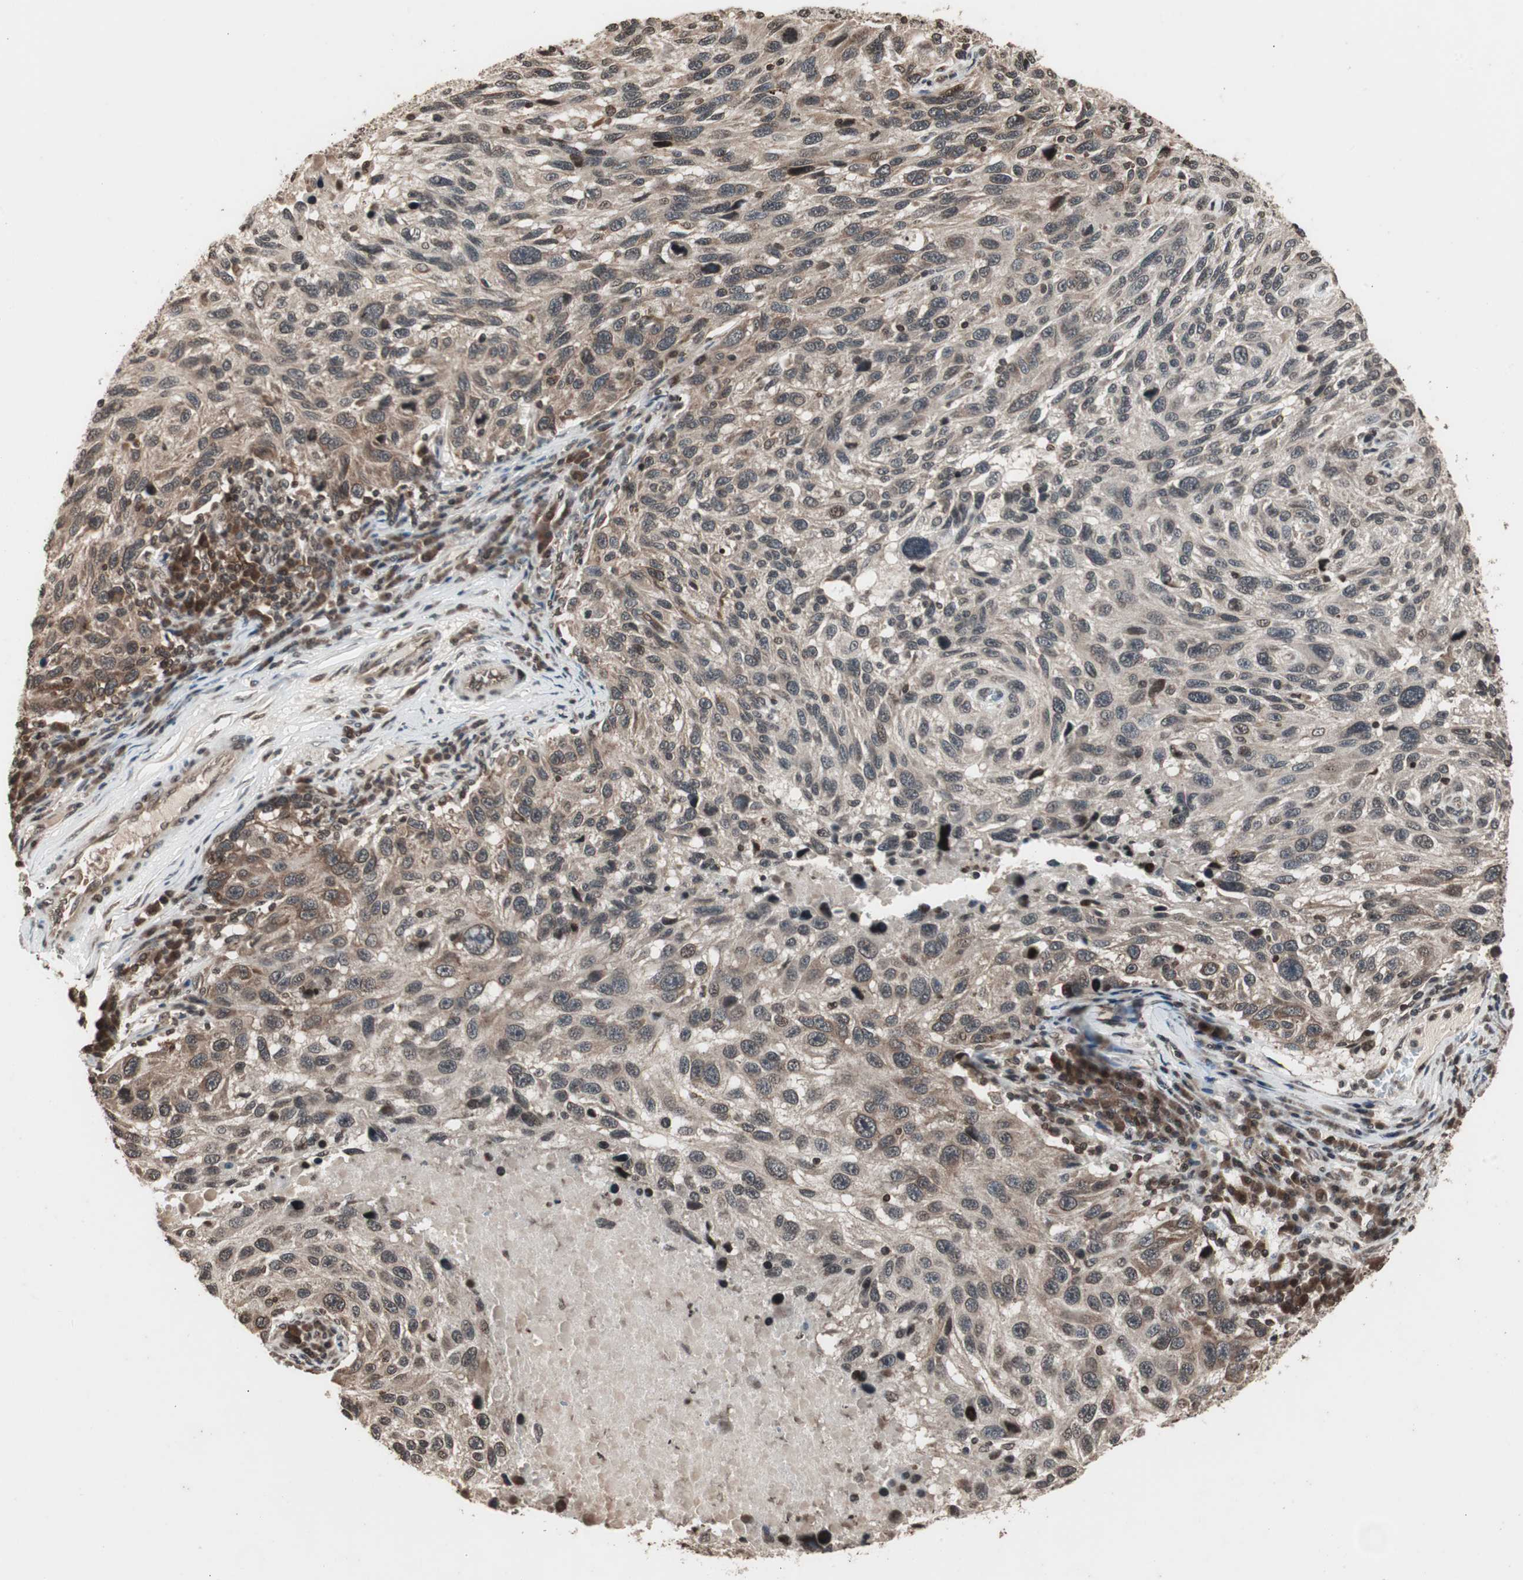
{"staining": {"intensity": "weak", "quantity": ">75%", "location": "cytoplasmic/membranous"}, "tissue": "melanoma", "cell_type": "Tumor cells", "image_type": "cancer", "snomed": [{"axis": "morphology", "description": "Malignant melanoma, NOS"}, {"axis": "topography", "description": "Skin"}], "caption": "Brown immunohistochemical staining in malignant melanoma displays weak cytoplasmic/membranous positivity in about >75% of tumor cells.", "gene": "ZFC3H1", "patient": {"sex": "male", "age": 53}}